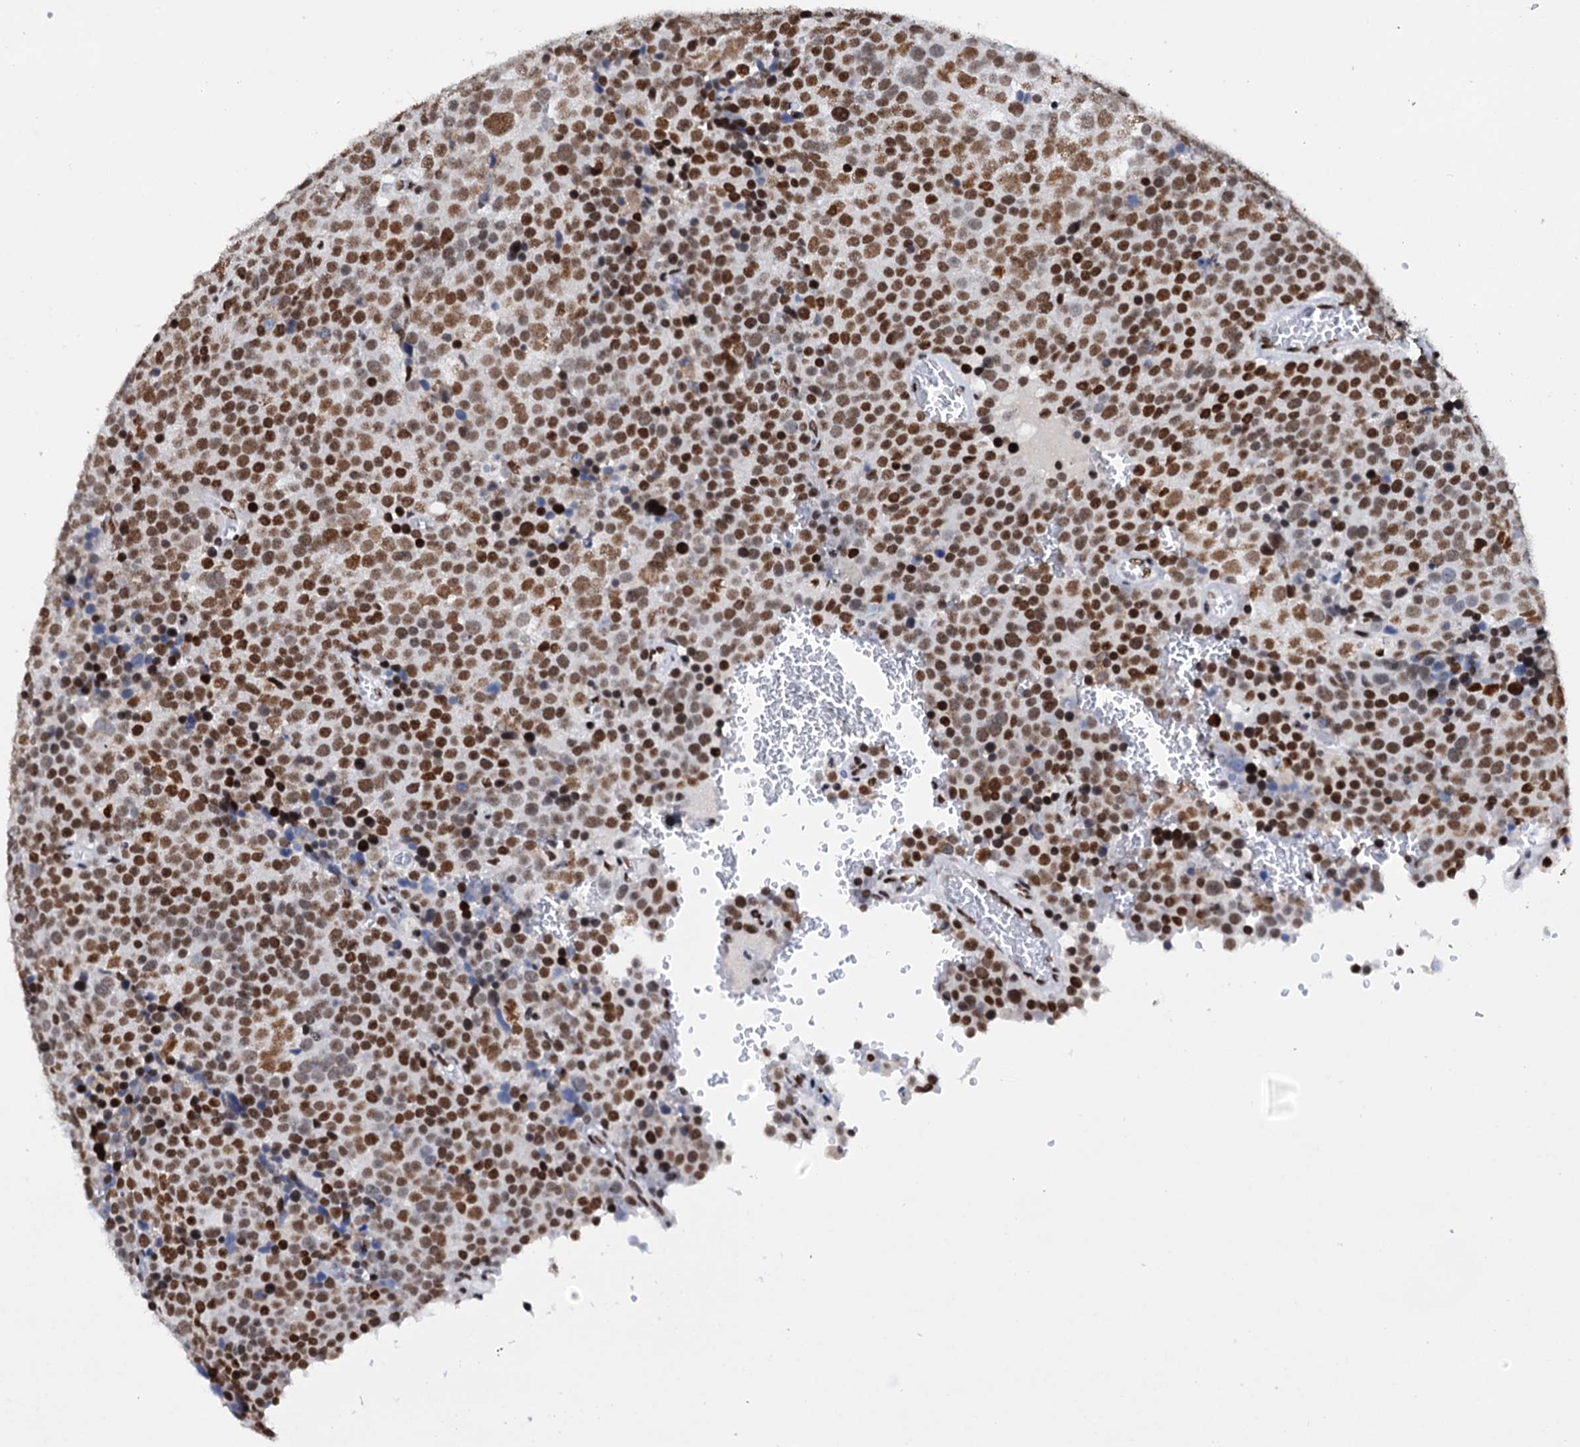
{"staining": {"intensity": "strong", "quantity": ">75%", "location": "nuclear"}, "tissue": "testis cancer", "cell_type": "Tumor cells", "image_type": "cancer", "snomed": [{"axis": "morphology", "description": "Seminoma, NOS"}, {"axis": "topography", "description": "Testis"}], "caption": "This is a micrograph of immunohistochemistry (IHC) staining of seminoma (testis), which shows strong staining in the nuclear of tumor cells.", "gene": "SLTM", "patient": {"sex": "male", "age": 71}}